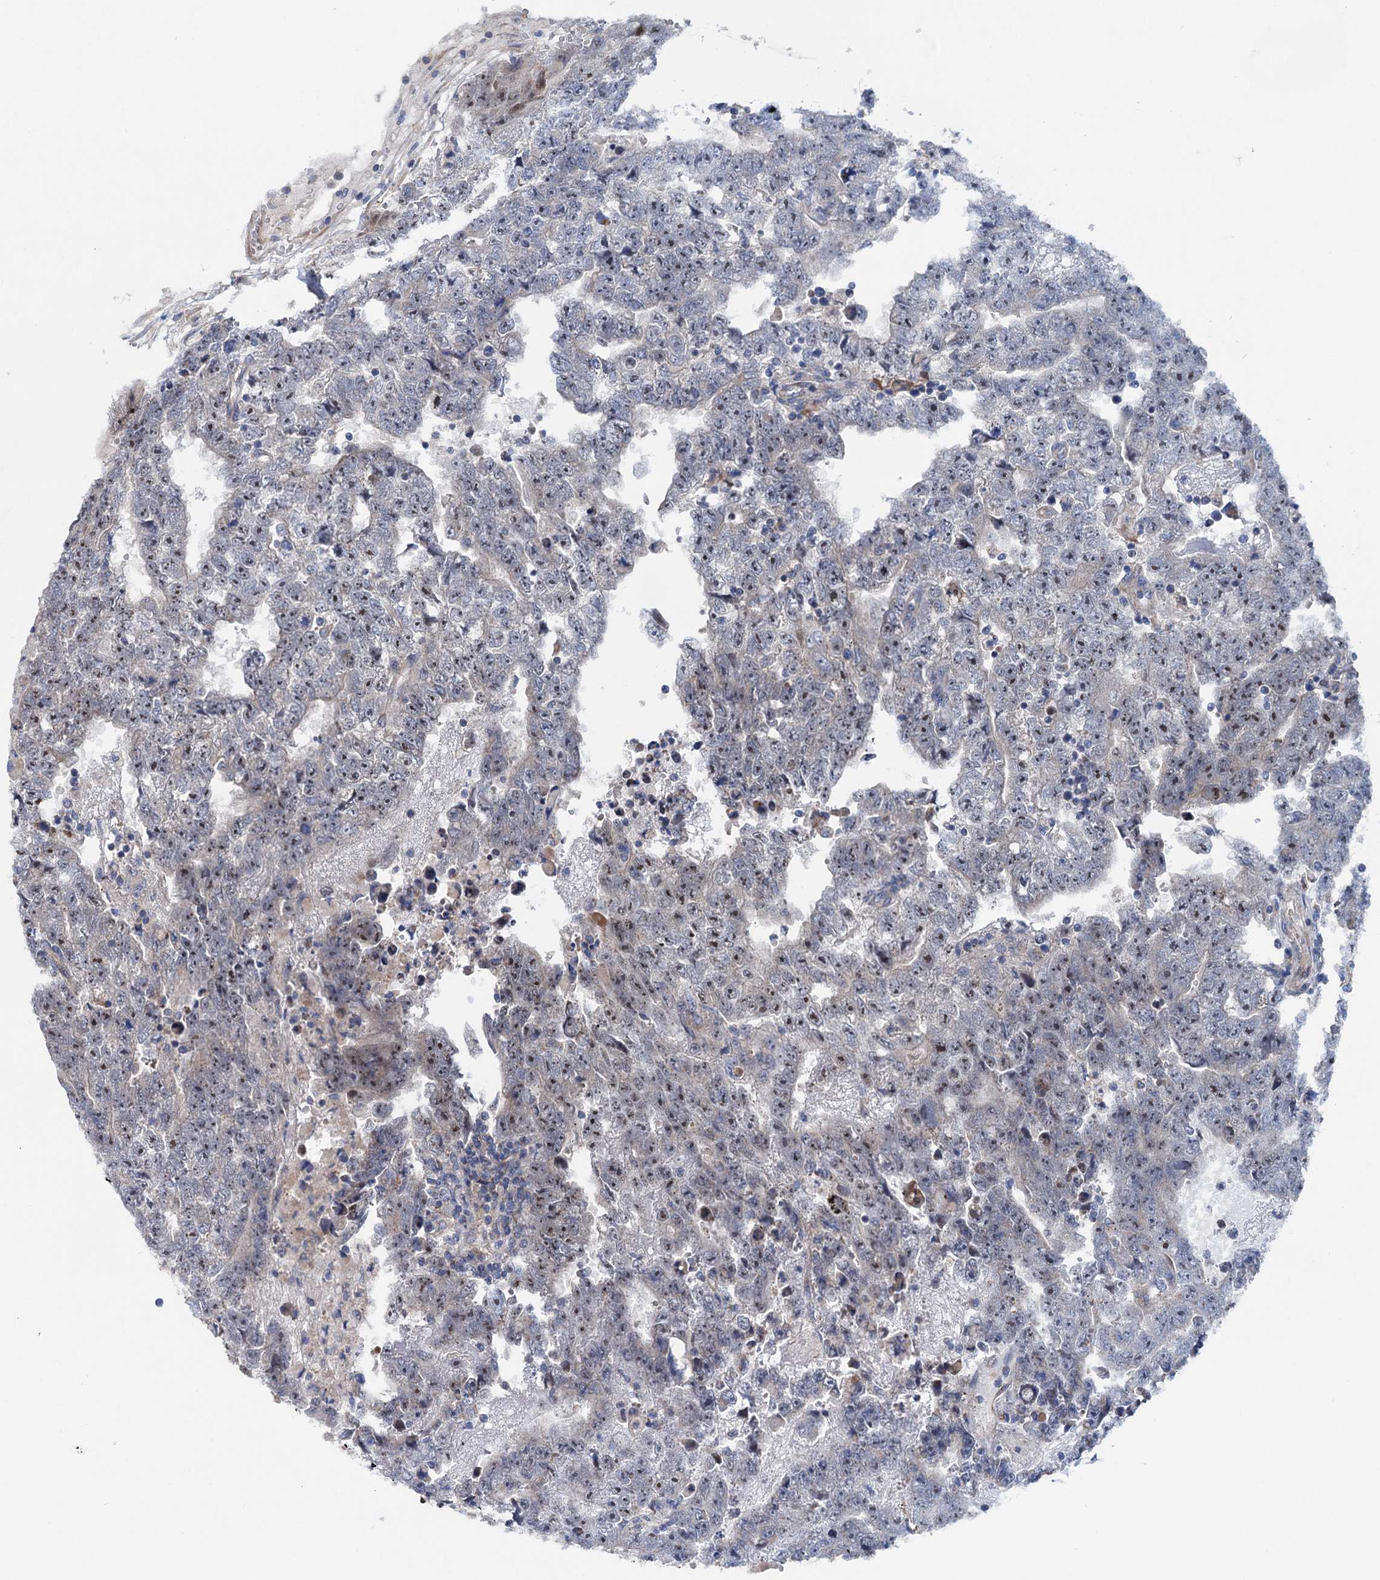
{"staining": {"intensity": "moderate", "quantity": "25%-75%", "location": "nuclear"}, "tissue": "testis cancer", "cell_type": "Tumor cells", "image_type": "cancer", "snomed": [{"axis": "morphology", "description": "Carcinoma, Embryonal, NOS"}, {"axis": "topography", "description": "Testis"}], "caption": "There is medium levels of moderate nuclear positivity in tumor cells of testis embryonal carcinoma, as demonstrated by immunohistochemical staining (brown color).", "gene": "EYA4", "patient": {"sex": "male", "age": 25}}